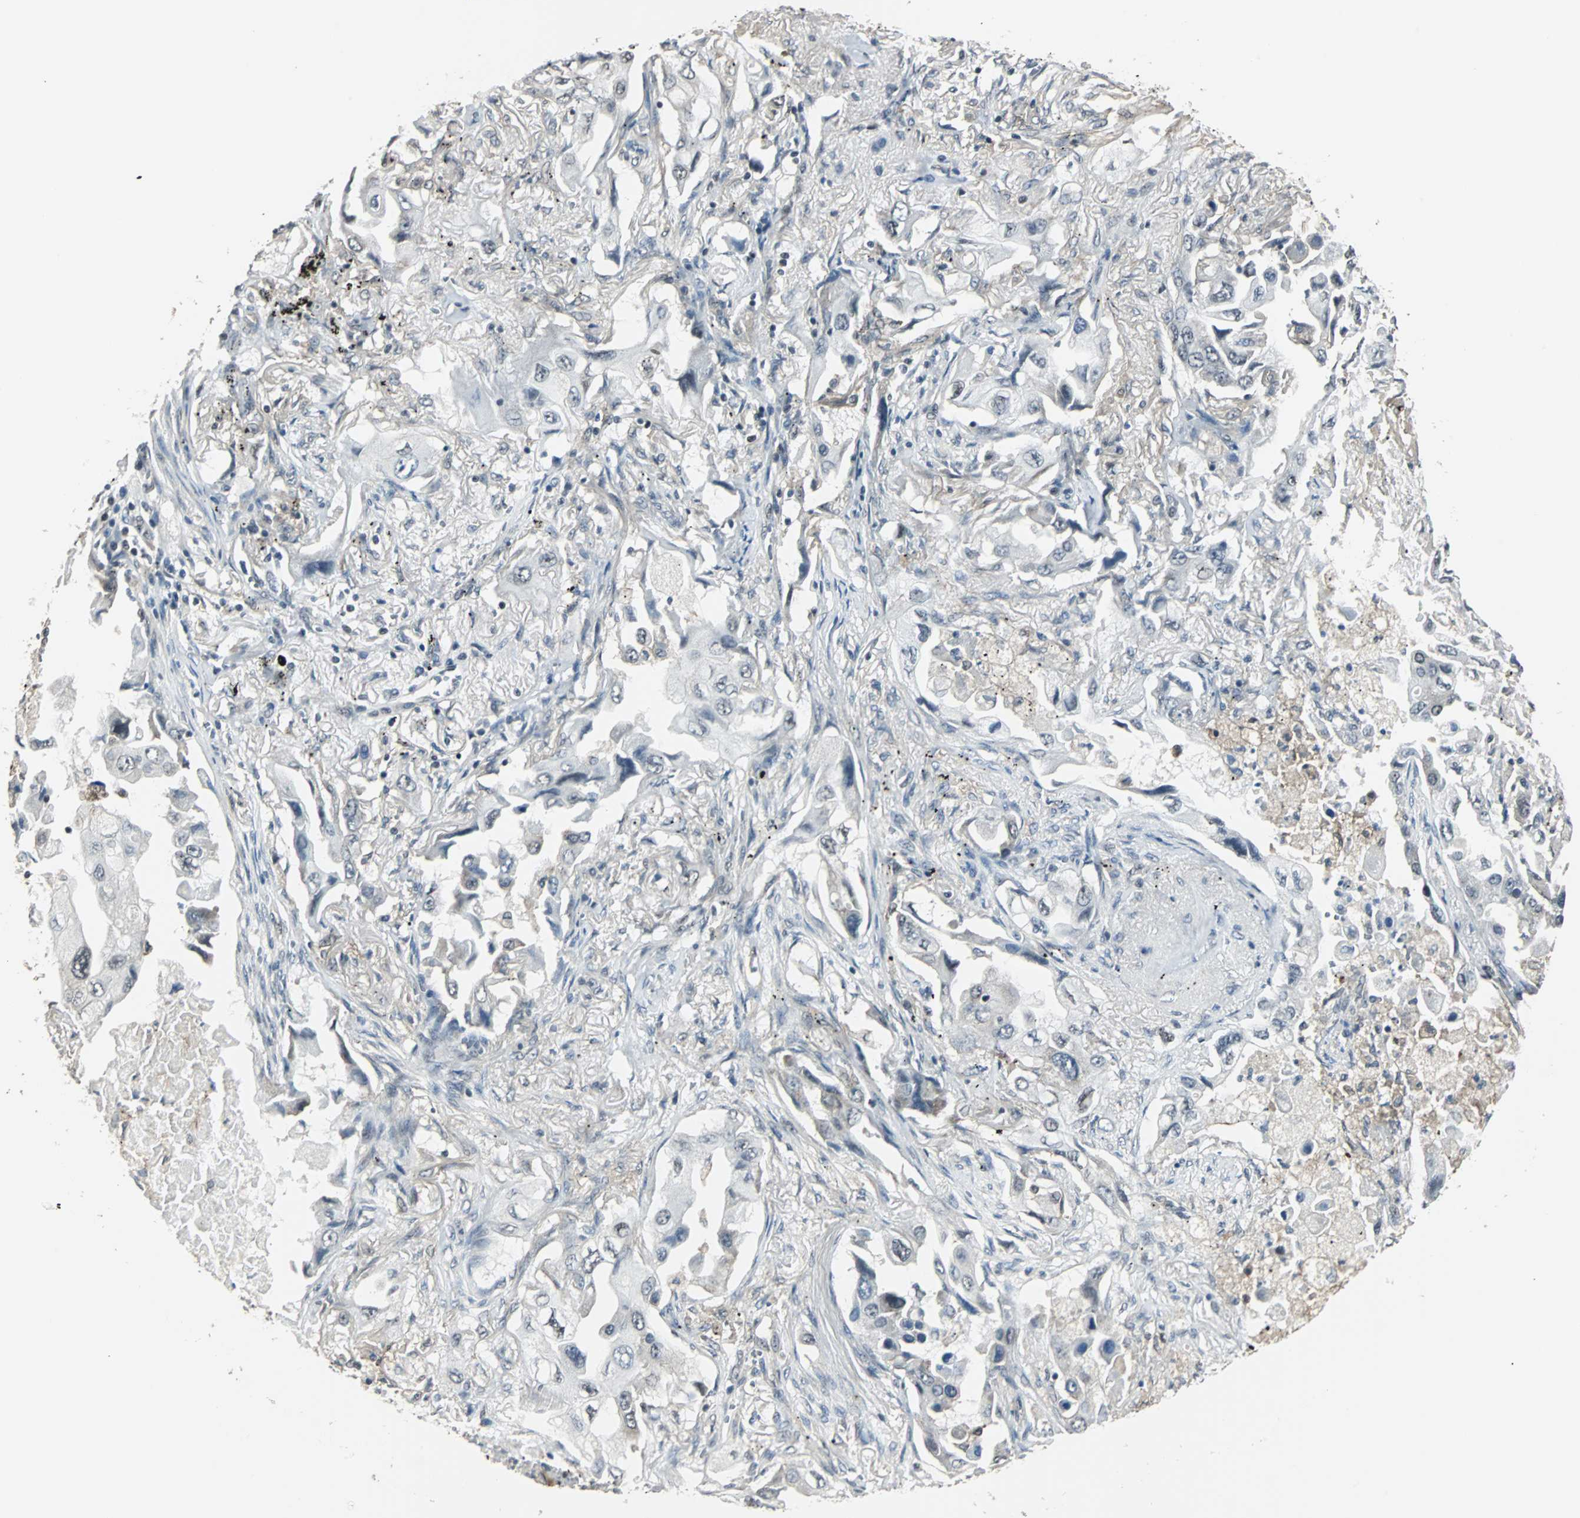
{"staining": {"intensity": "negative", "quantity": "none", "location": "none"}, "tissue": "lung cancer", "cell_type": "Tumor cells", "image_type": "cancer", "snomed": [{"axis": "morphology", "description": "Adenocarcinoma, NOS"}, {"axis": "topography", "description": "Lung"}], "caption": "Tumor cells show no significant protein expression in lung cancer.", "gene": "MKX", "patient": {"sex": "female", "age": 65}}